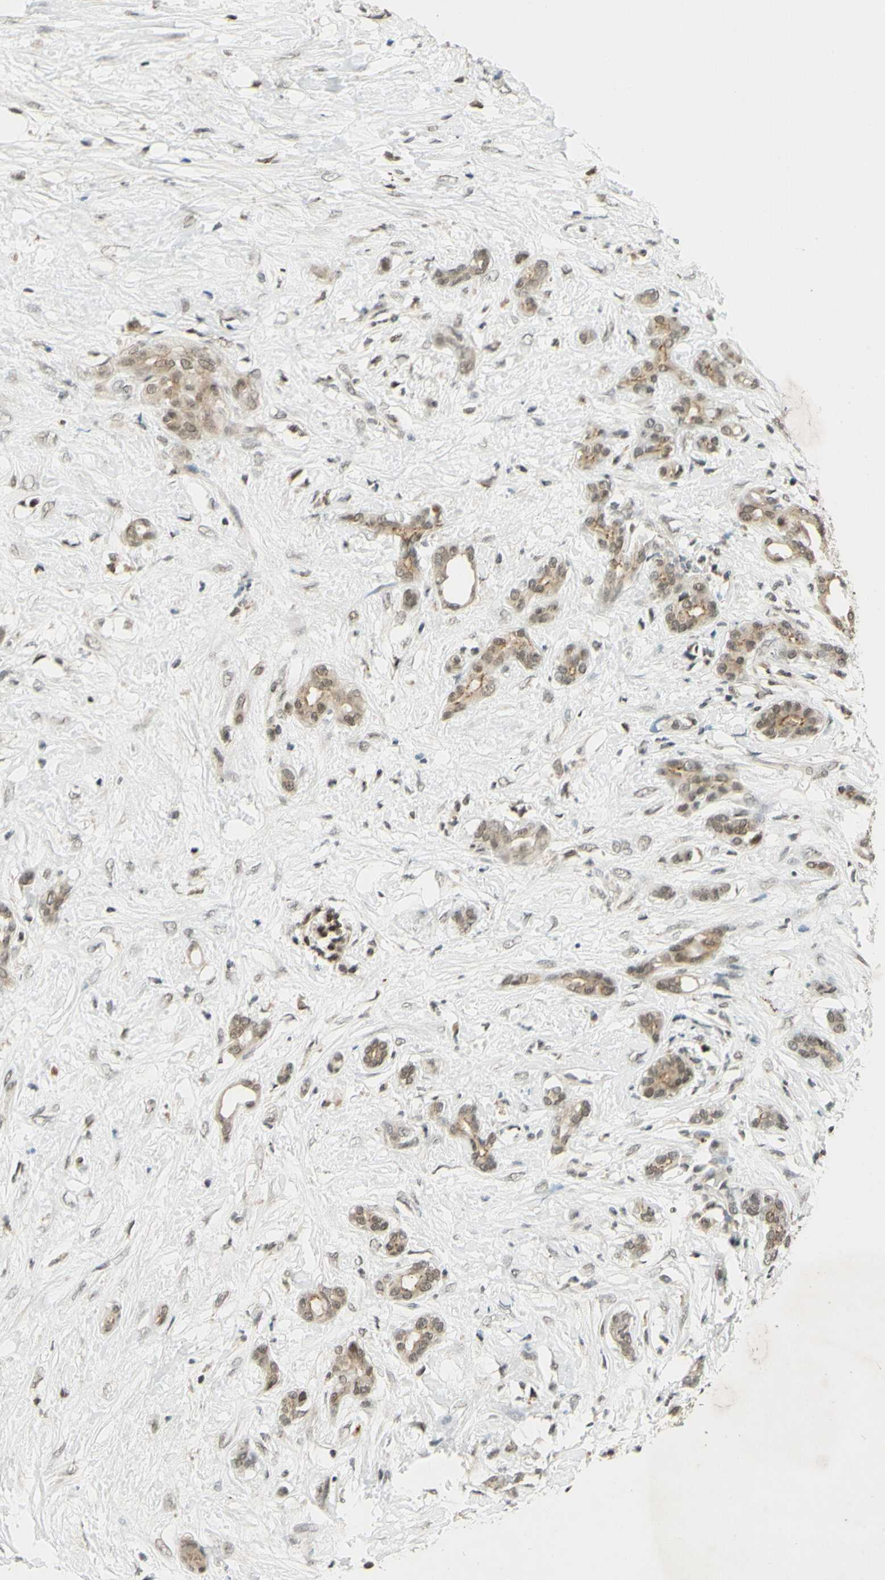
{"staining": {"intensity": "weak", "quantity": ">75%", "location": "cytoplasmic/membranous,nuclear"}, "tissue": "pancreatic cancer", "cell_type": "Tumor cells", "image_type": "cancer", "snomed": [{"axis": "morphology", "description": "Adenocarcinoma, NOS"}, {"axis": "topography", "description": "Pancreas"}], "caption": "Protein staining shows weak cytoplasmic/membranous and nuclear expression in about >75% of tumor cells in pancreatic cancer.", "gene": "SMARCB1", "patient": {"sex": "male", "age": 41}}